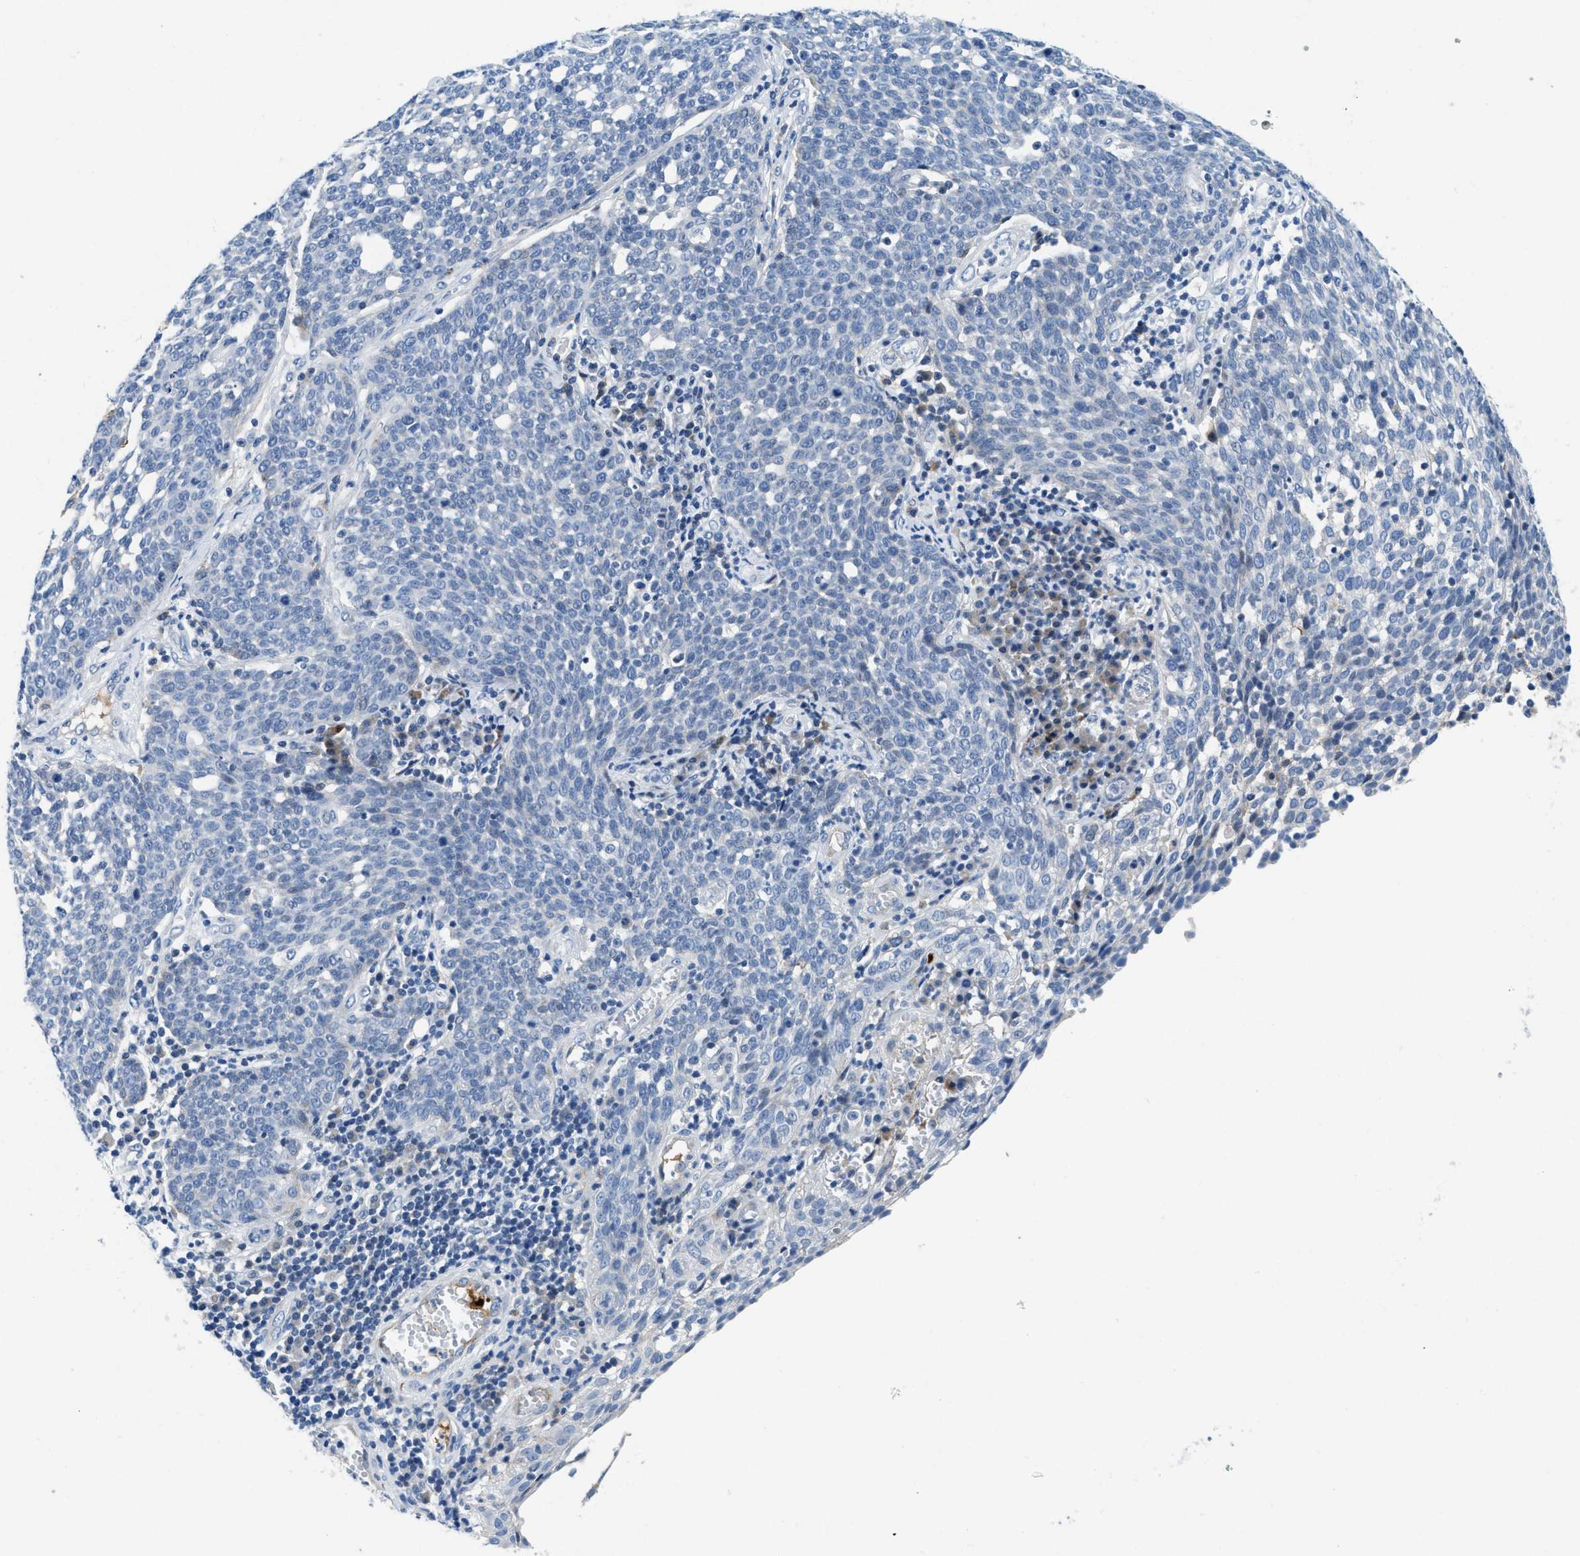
{"staining": {"intensity": "negative", "quantity": "none", "location": "none"}, "tissue": "cervical cancer", "cell_type": "Tumor cells", "image_type": "cancer", "snomed": [{"axis": "morphology", "description": "Squamous cell carcinoma, NOS"}, {"axis": "topography", "description": "Cervix"}], "caption": "Photomicrograph shows no significant protein positivity in tumor cells of squamous cell carcinoma (cervical). (Immunohistochemistry, brightfield microscopy, high magnification).", "gene": "CFB", "patient": {"sex": "female", "age": 34}}